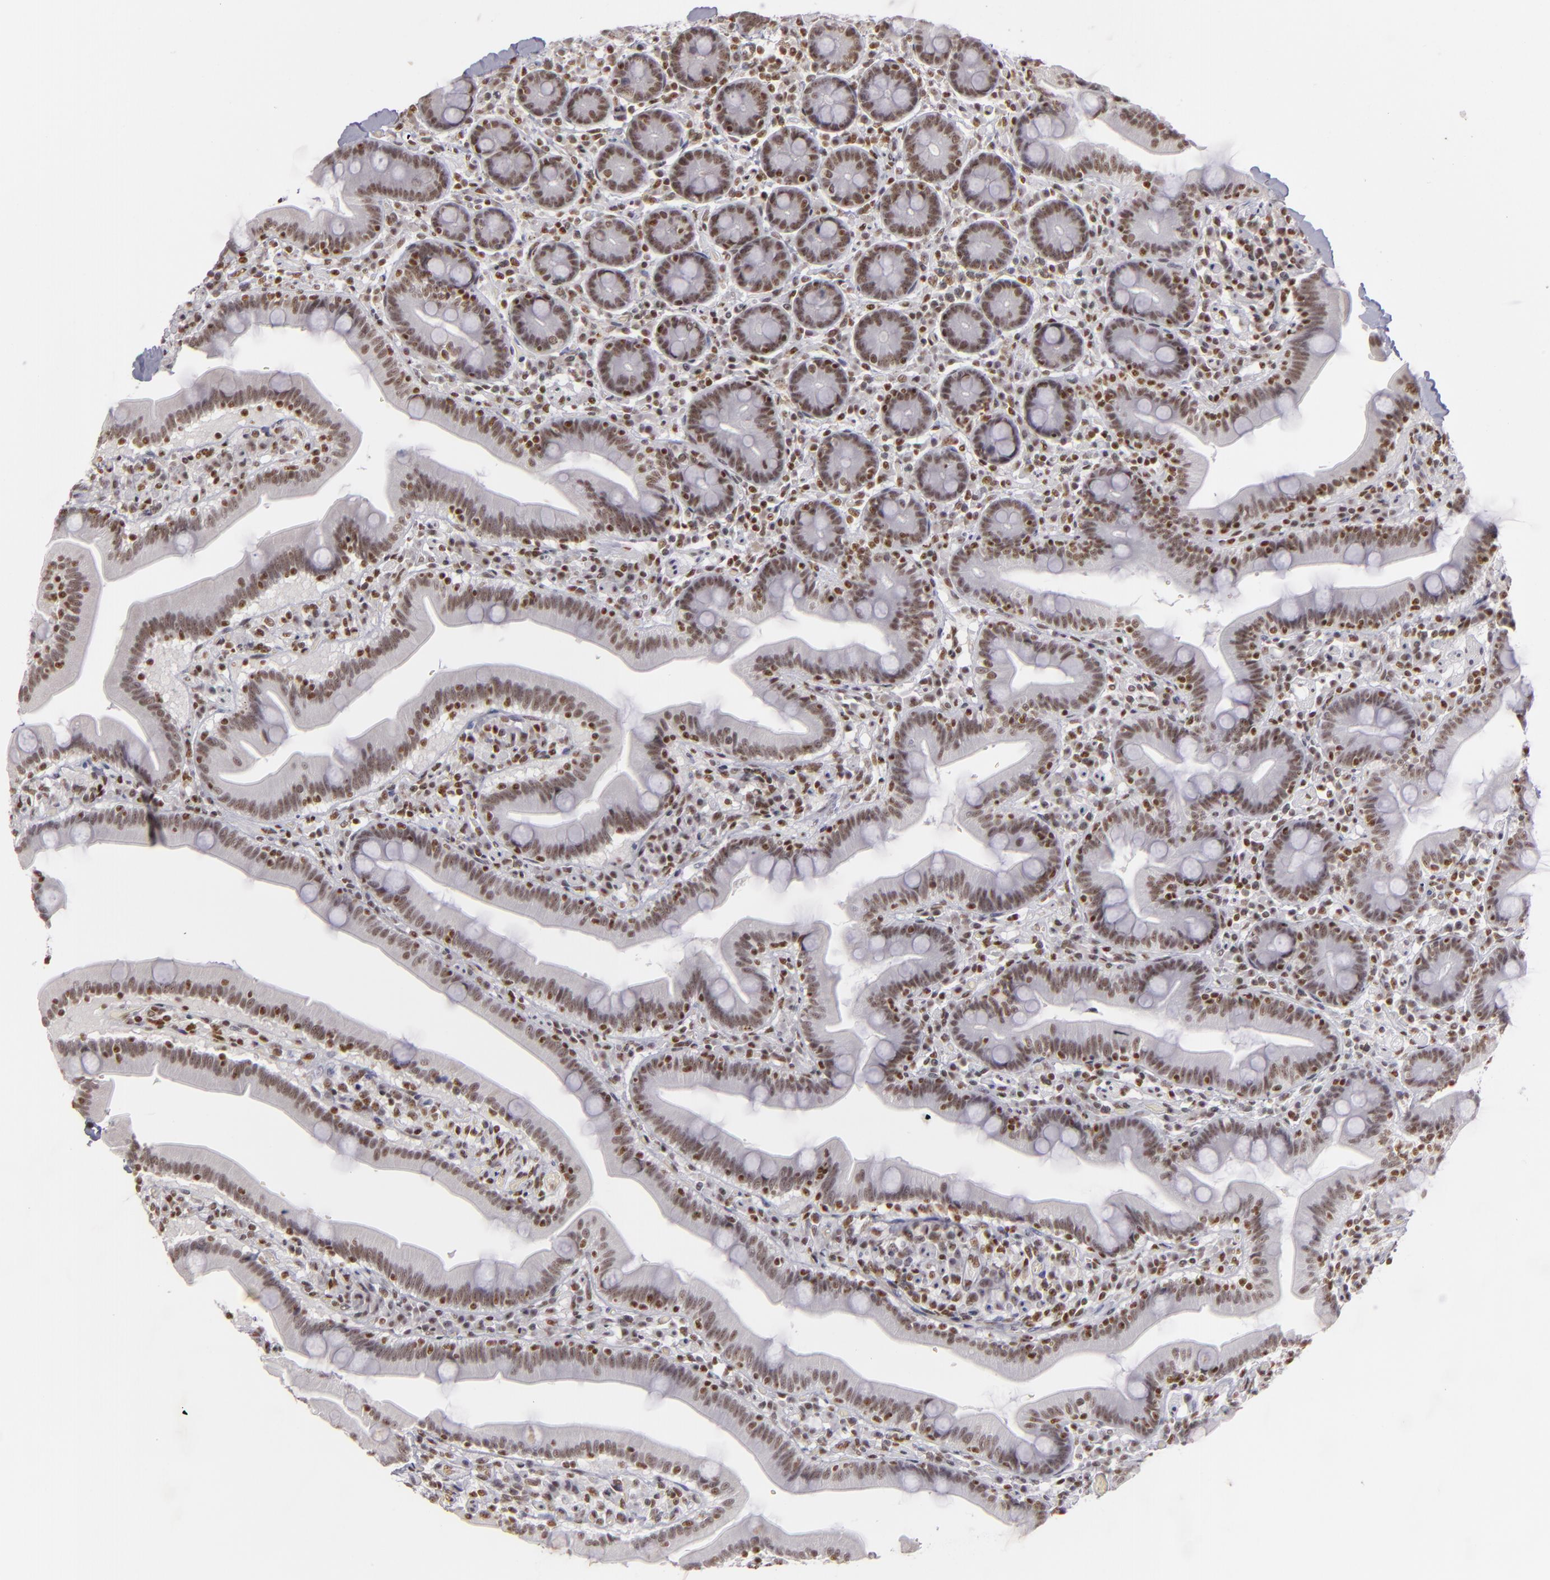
{"staining": {"intensity": "weak", "quantity": ">75%", "location": "nuclear"}, "tissue": "duodenum", "cell_type": "Glandular cells", "image_type": "normal", "snomed": [{"axis": "morphology", "description": "Normal tissue, NOS"}, {"axis": "topography", "description": "Duodenum"}], "caption": "An image of duodenum stained for a protein demonstrates weak nuclear brown staining in glandular cells. Nuclei are stained in blue.", "gene": "DAXX", "patient": {"sex": "male", "age": 66}}